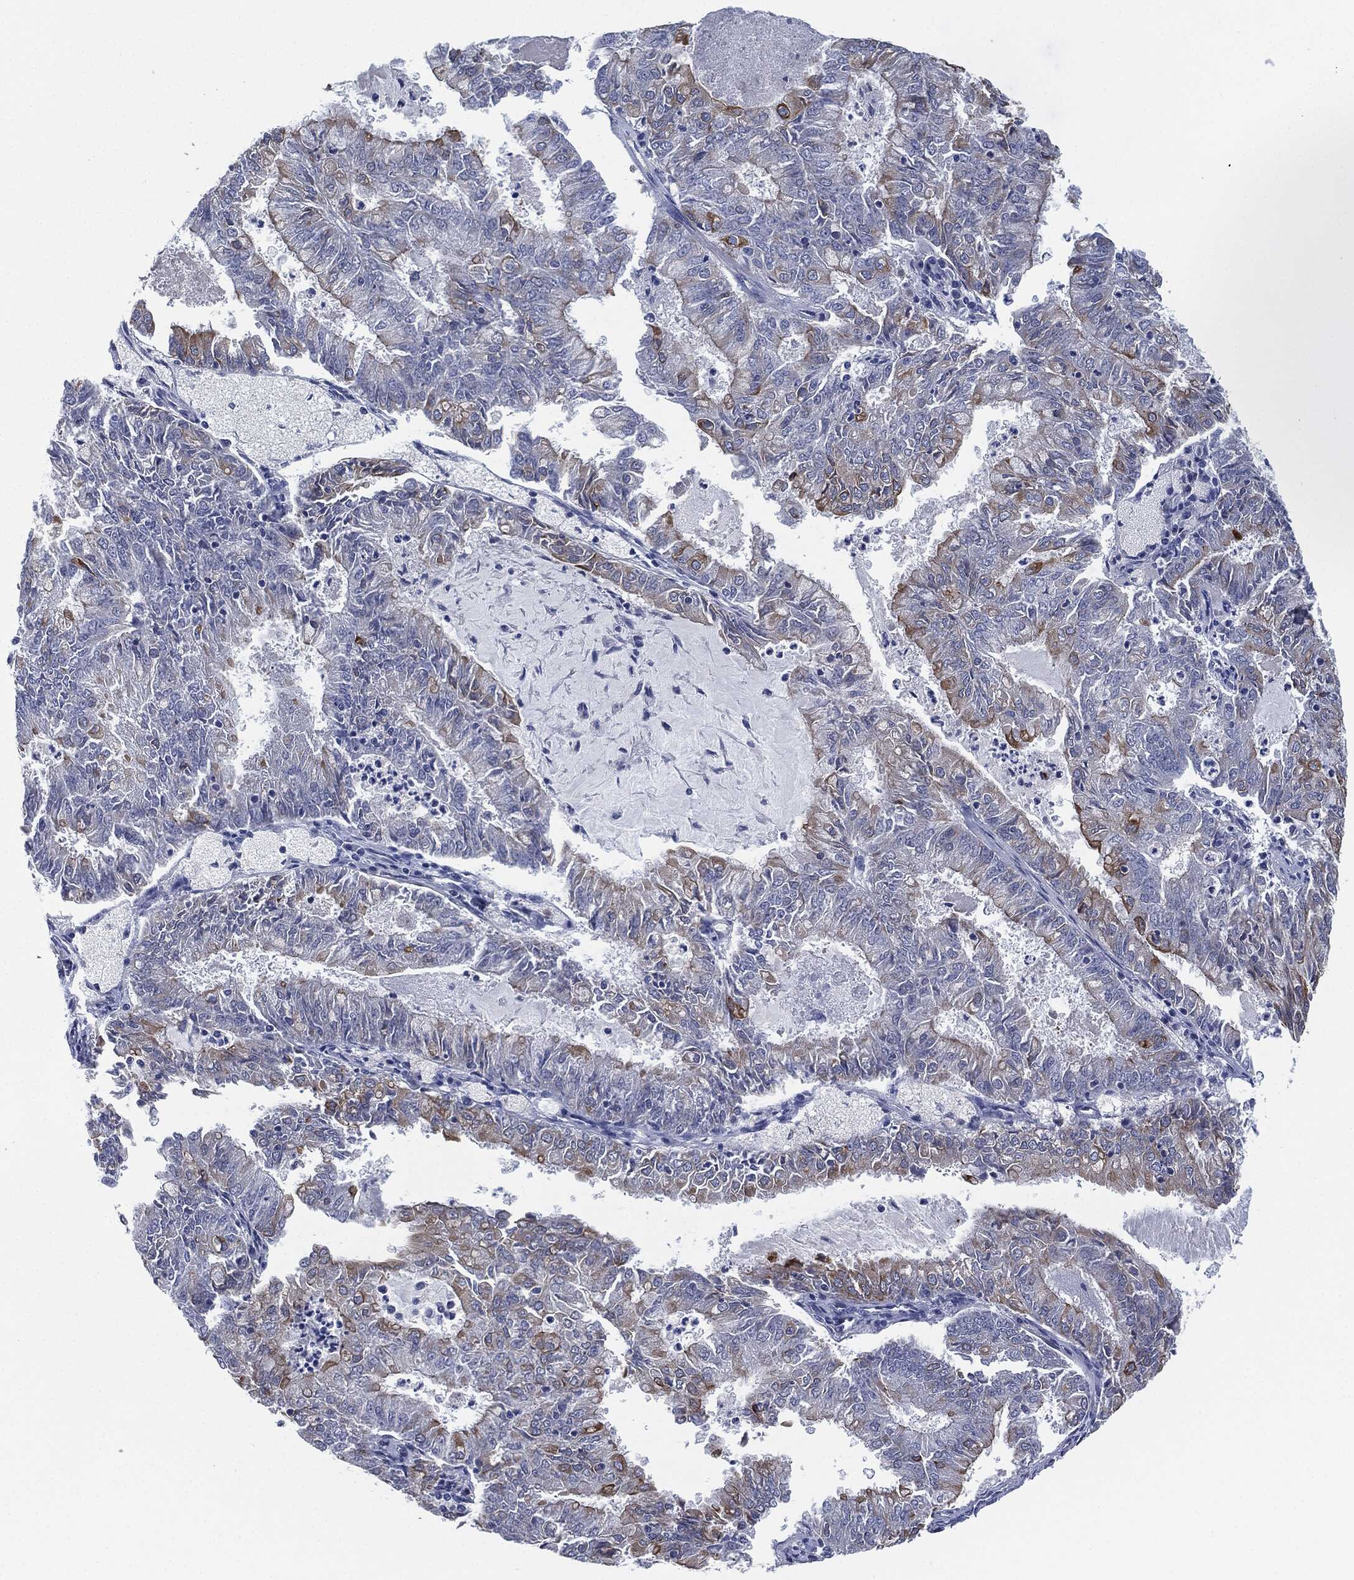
{"staining": {"intensity": "strong", "quantity": "<25%", "location": "cytoplasmic/membranous"}, "tissue": "endometrial cancer", "cell_type": "Tumor cells", "image_type": "cancer", "snomed": [{"axis": "morphology", "description": "Adenocarcinoma, NOS"}, {"axis": "topography", "description": "Endometrium"}], "caption": "Brown immunohistochemical staining in human endometrial cancer (adenocarcinoma) shows strong cytoplasmic/membranous positivity in approximately <25% of tumor cells.", "gene": "SHROOM2", "patient": {"sex": "female", "age": 57}}